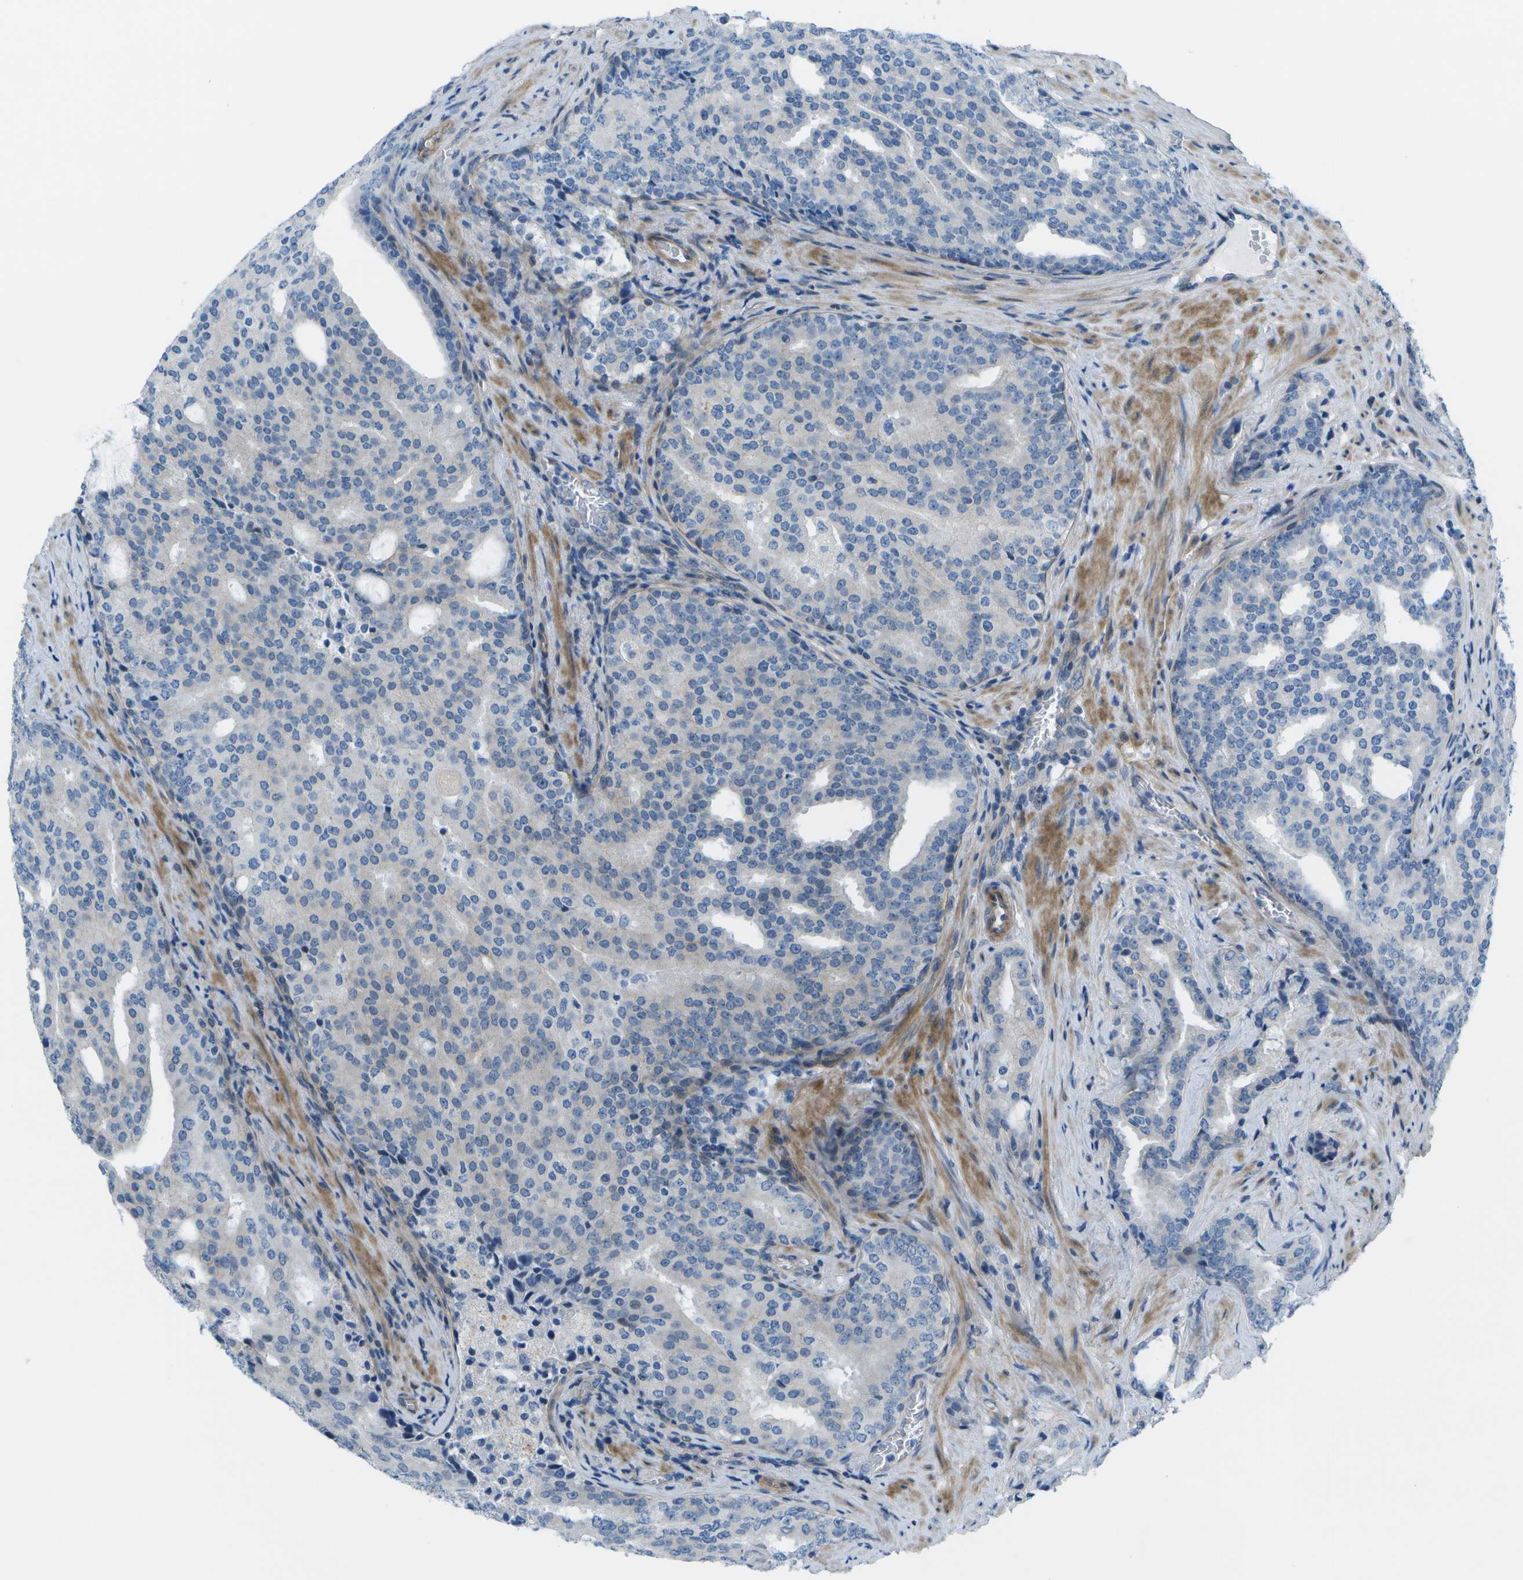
{"staining": {"intensity": "negative", "quantity": "none", "location": "none"}, "tissue": "prostate cancer", "cell_type": "Tumor cells", "image_type": "cancer", "snomed": [{"axis": "morphology", "description": "Adenocarcinoma, High grade"}, {"axis": "topography", "description": "Prostate"}], "caption": "Image shows no significant protein positivity in tumor cells of high-grade adenocarcinoma (prostate).", "gene": "SORBS3", "patient": {"sex": "male", "age": 71}}